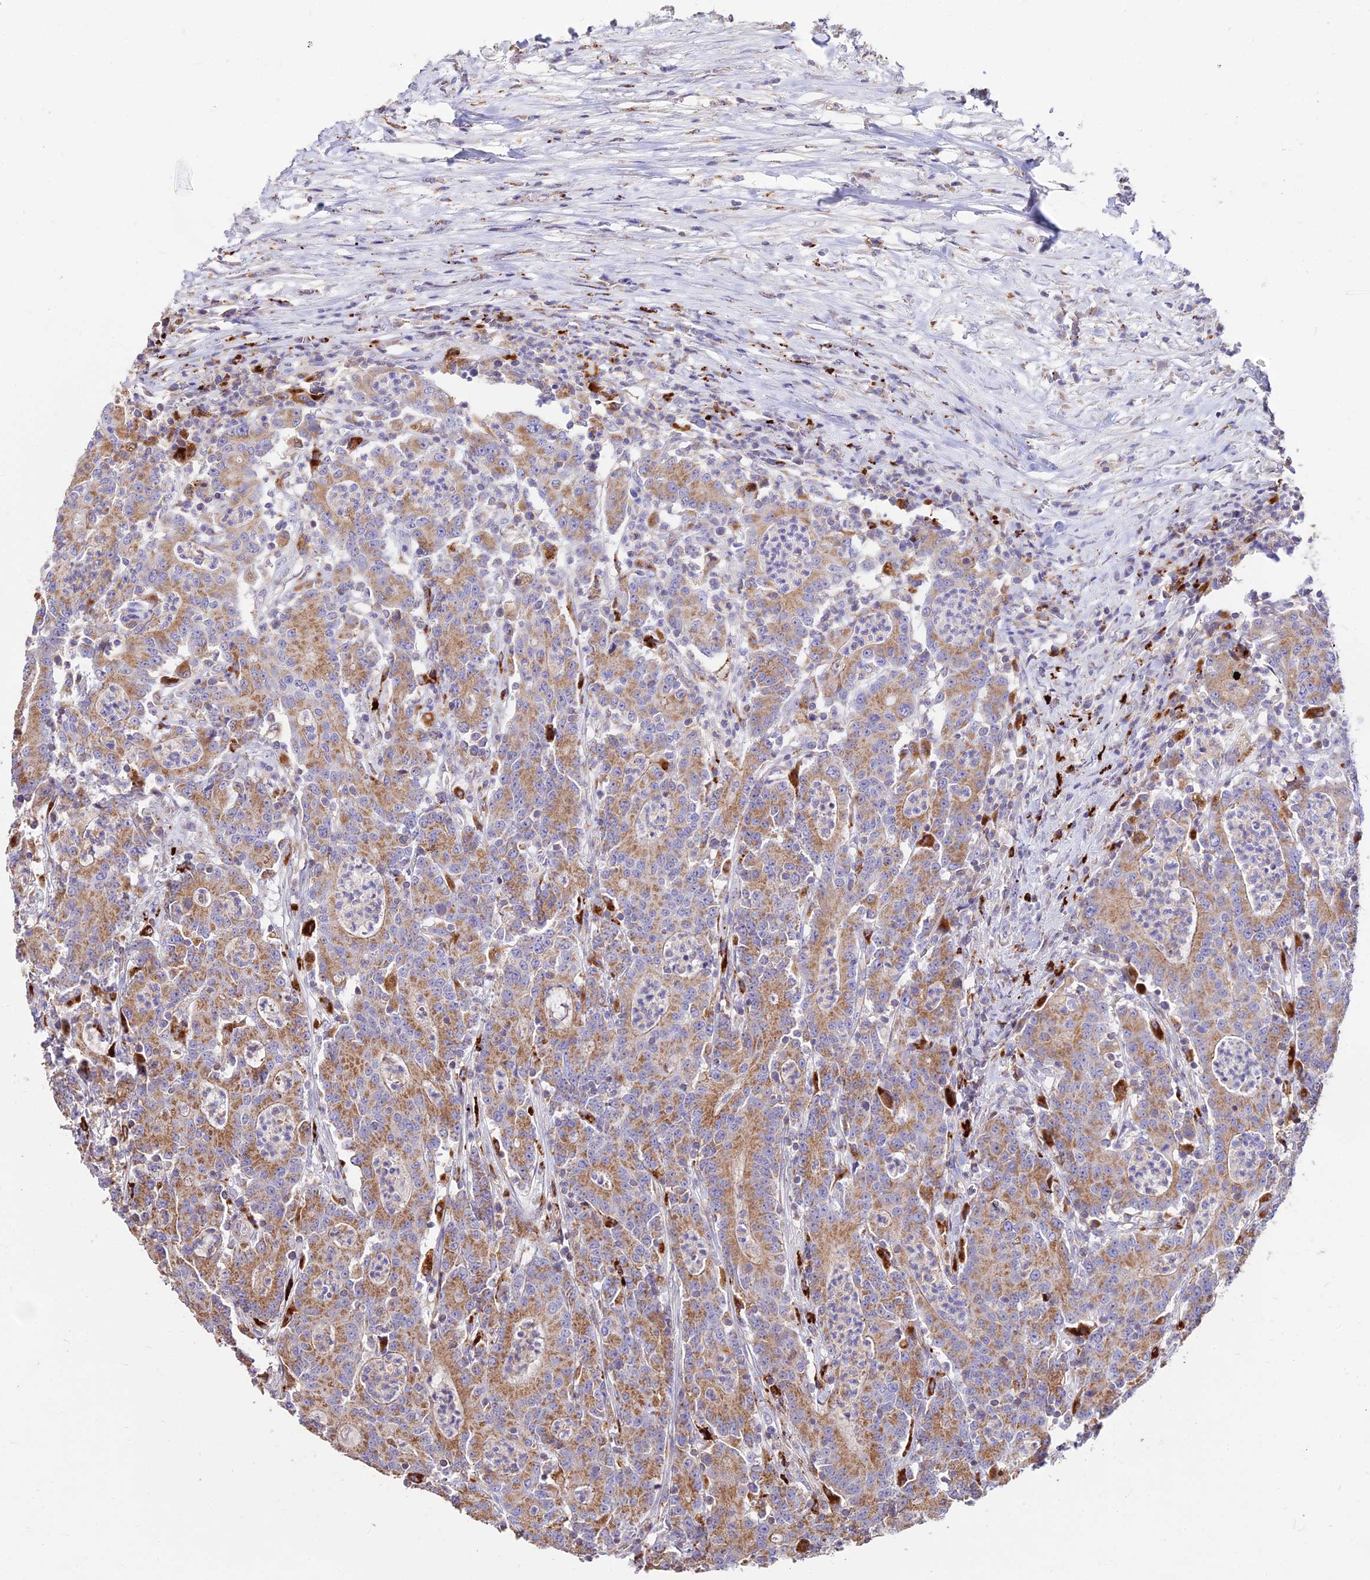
{"staining": {"intensity": "moderate", "quantity": ">75%", "location": "cytoplasmic/membranous"}, "tissue": "colorectal cancer", "cell_type": "Tumor cells", "image_type": "cancer", "snomed": [{"axis": "morphology", "description": "Adenocarcinoma, NOS"}, {"axis": "topography", "description": "Colon"}], "caption": "Immunohistochemistry histopathology image of neoplastic tissue: adenocarcinoma (colorectal) stained using immunohistochemistry demonstrates medium levels of moderate protein expression localized specifically in the cytoplasmic/membranous of tumor cells, appearing as a cytoplasmic/membranous brown color.", "gene": "PNLIPRP3", "patient": {"sex": "male", "age": 83}}